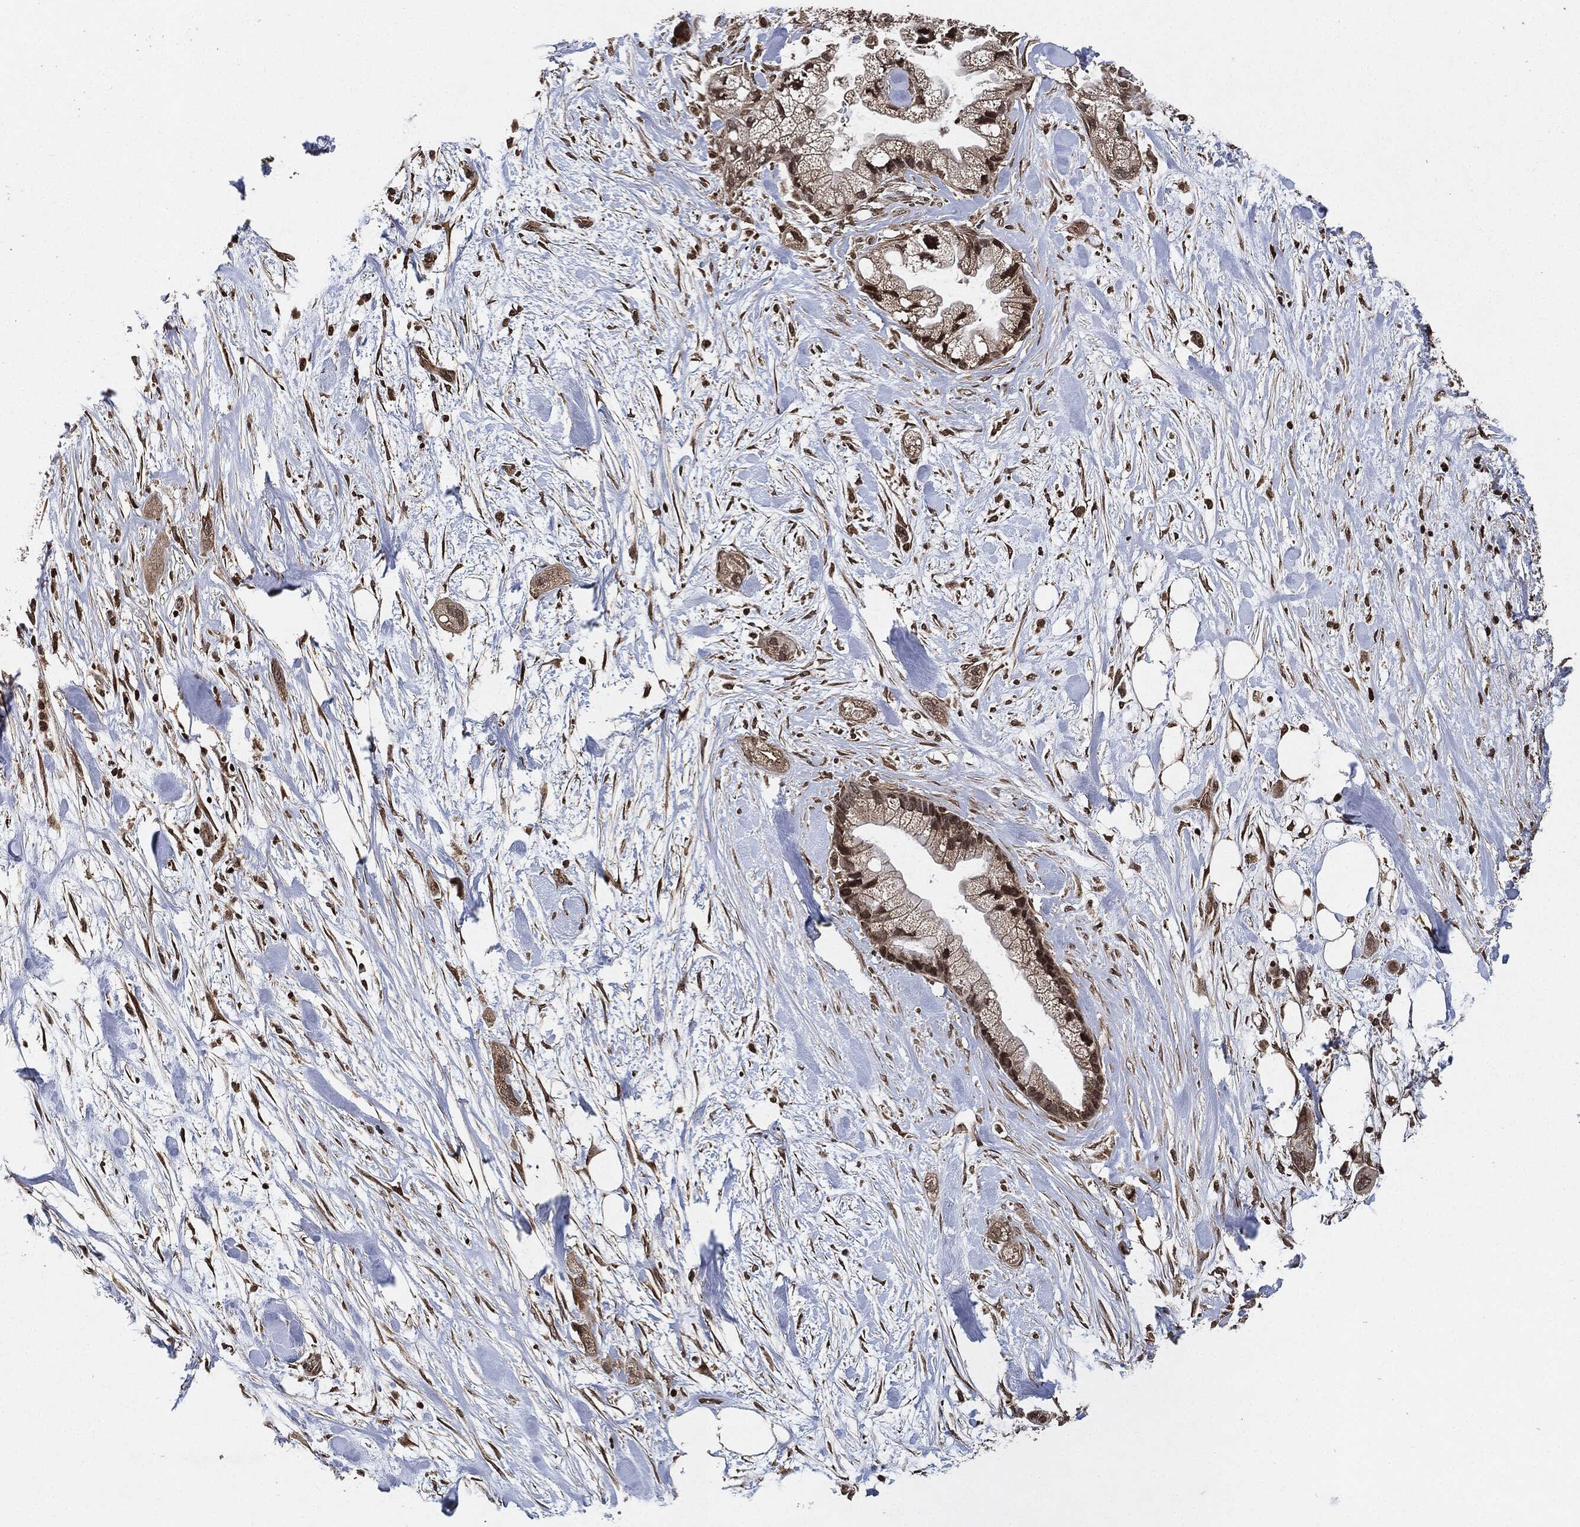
{"staining": {"intensity": "negative", "quantity": "none", "location": "none"}, "tissue": "pancreatic cancer", "cell_type": "Tumor cells", "image_type": "cancer", "snomed": [{"axis": "morphology", "description": "Adenocarcinoma, NOS"}, {"axis": "topography", "description": "Pancreas"}], "caption": "A photomicrograph of pancreatic adenocarcinoma stained for a protein displays no brown staining in tumor cells.", "gene": "PDK1", "patient": {"sex": "male", "age": 44}}